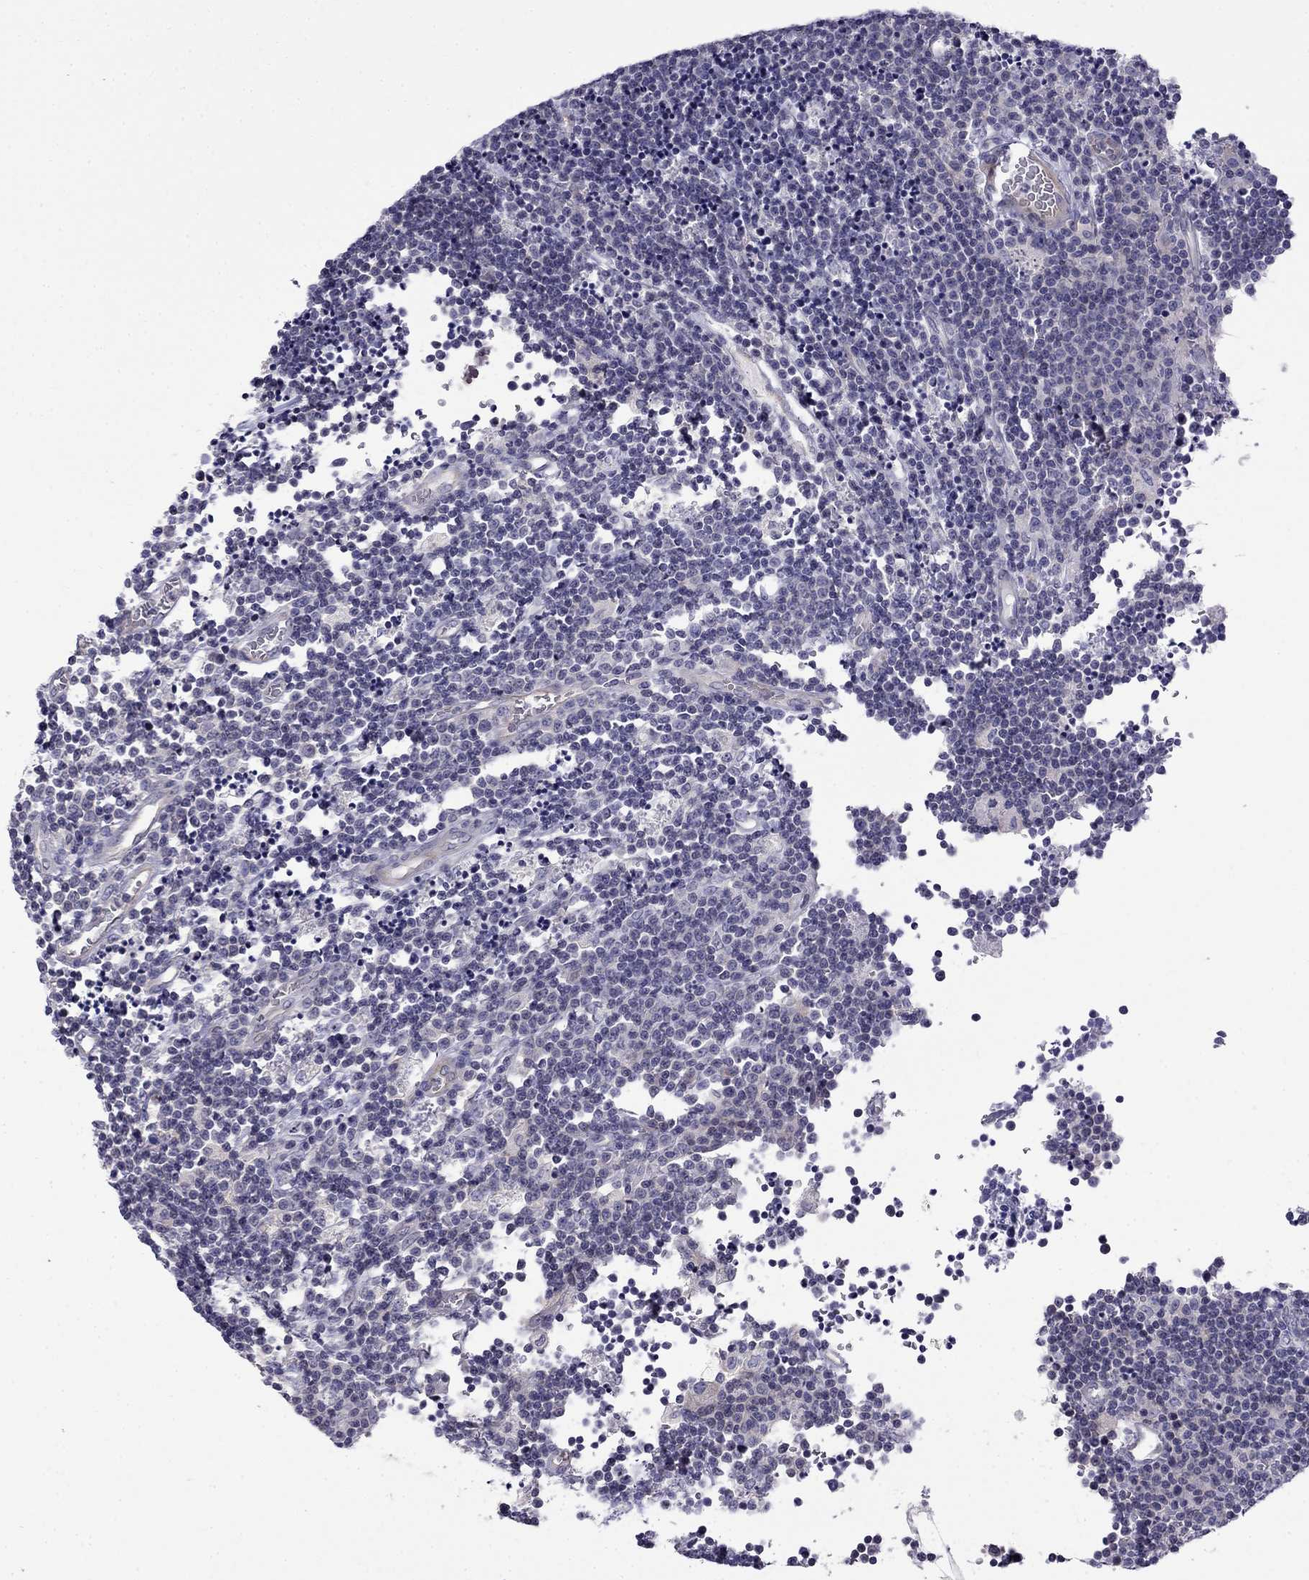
{"staining": {"intensity": "negative", "quantity": "none", "location": "none"}, "tissue": "lymphoma", "cell_type": "Tumor cells", "image_type": "cancer", "snomed": [{"axis": "morphology", "description": "Malignant lymphoma, non-Hodgkin's type, Low grade"}, {"axis": "topography", "description": "Brain"}], "caption": "High magnification brightfield microscopy of malignant lymphoma, non-Hodgkin's type (low-grade) stained with DAB (3,3'-diaminobenzidine) (brown) and counterstained with hematoxylin (blue): tumor cells show no significant expression.", "gene": "PRR18", "patient": {"sex": "female", "age": 66}}